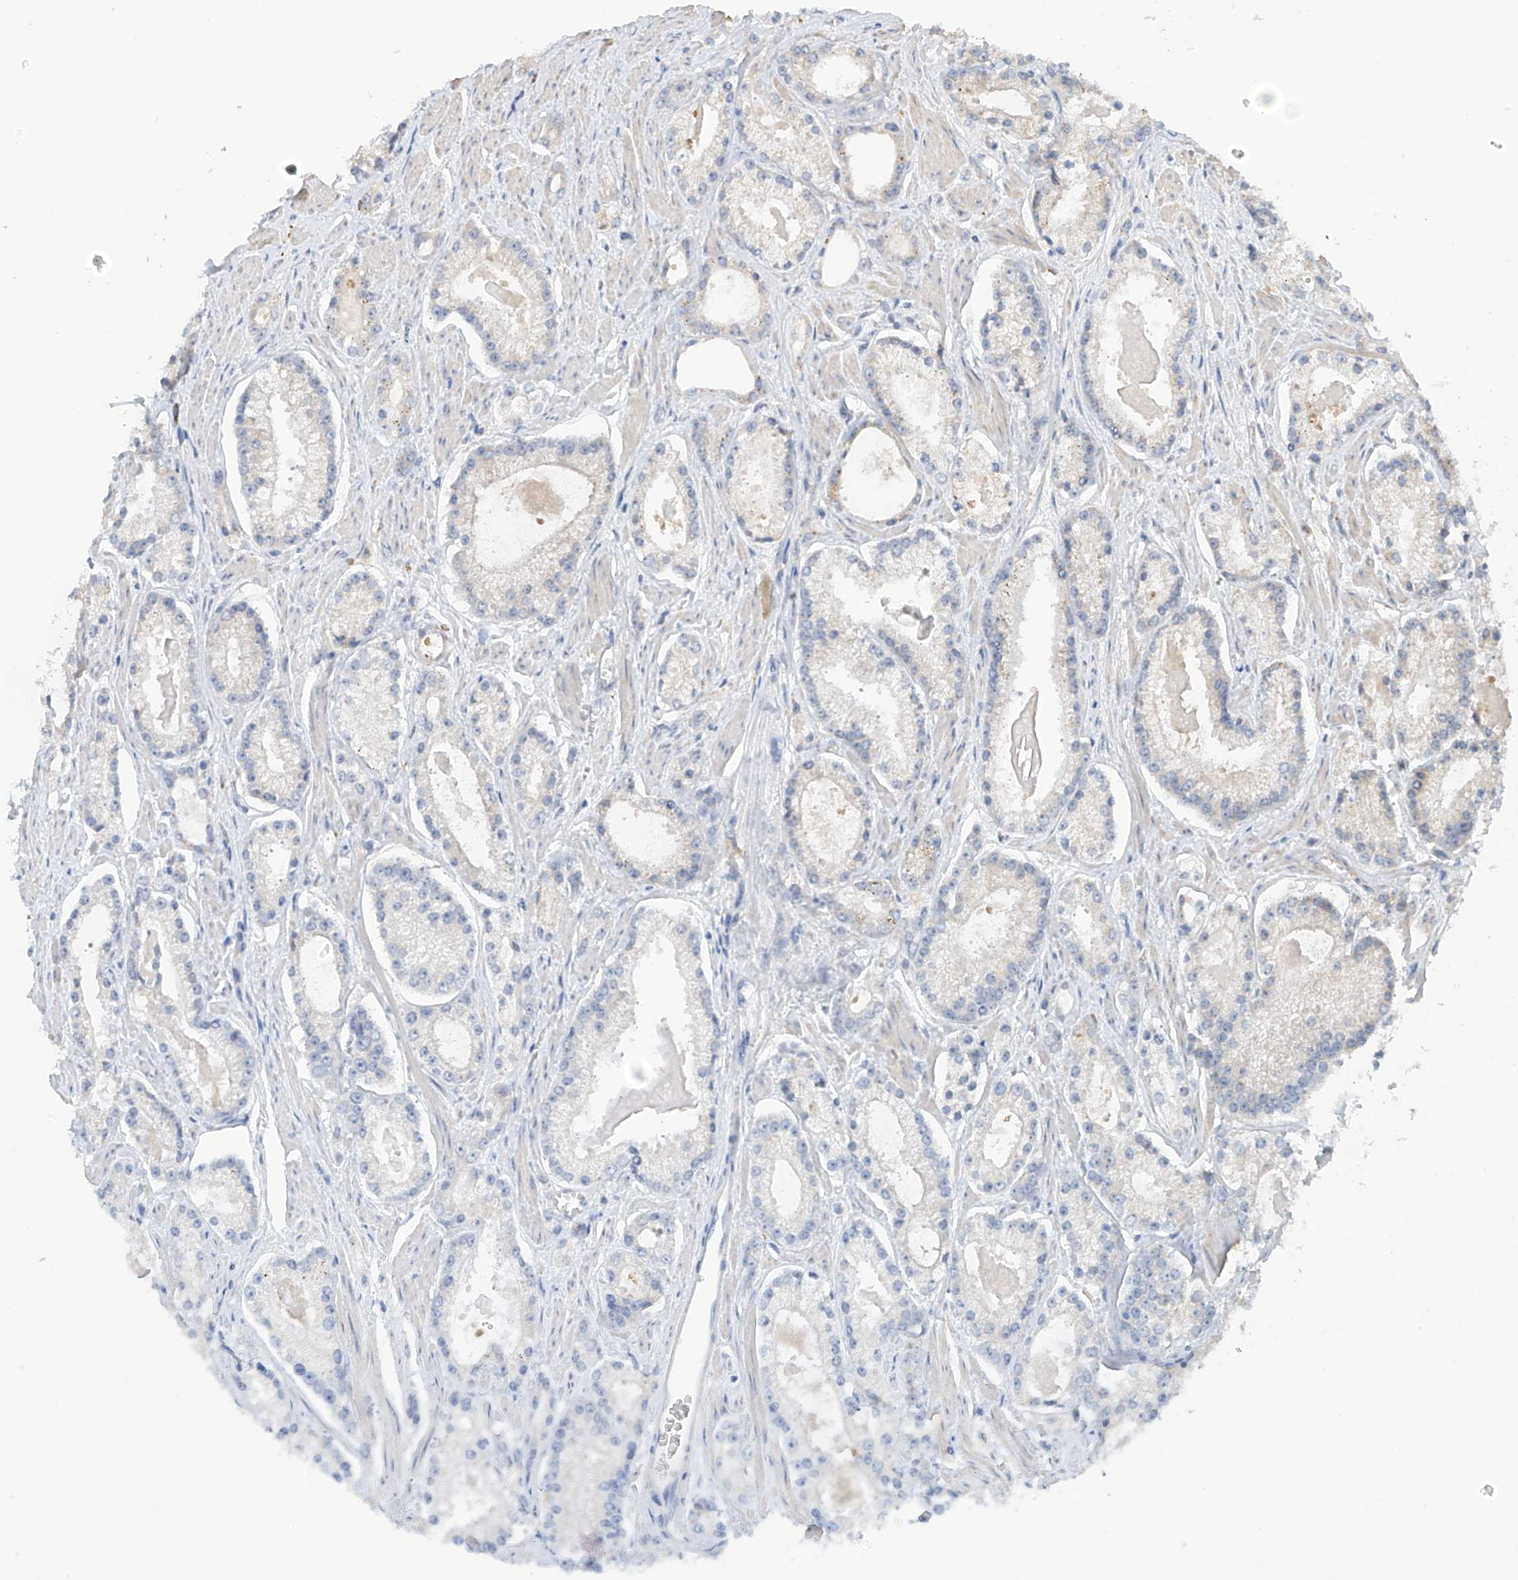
{"staining": {"intensity": "negative", "quantity": "none", "location": "none"}, "tissue": "prostate cancer", "cell_type": "Tumor cells", "image_type": "cancer", "snomed": [{"axis": "morphology", "description": "Adenocarcinoma, Low grade"}, {"axis": "topography", "description": "Prostate"}], "caption": "Immunohistochemistry of prostate low-grade adenocarcinoma demonstrates no staining in tumor cells. Nuclei are stained in blue.", "gene": "REC8", "patient": {"sex": "male", "age": 54}}